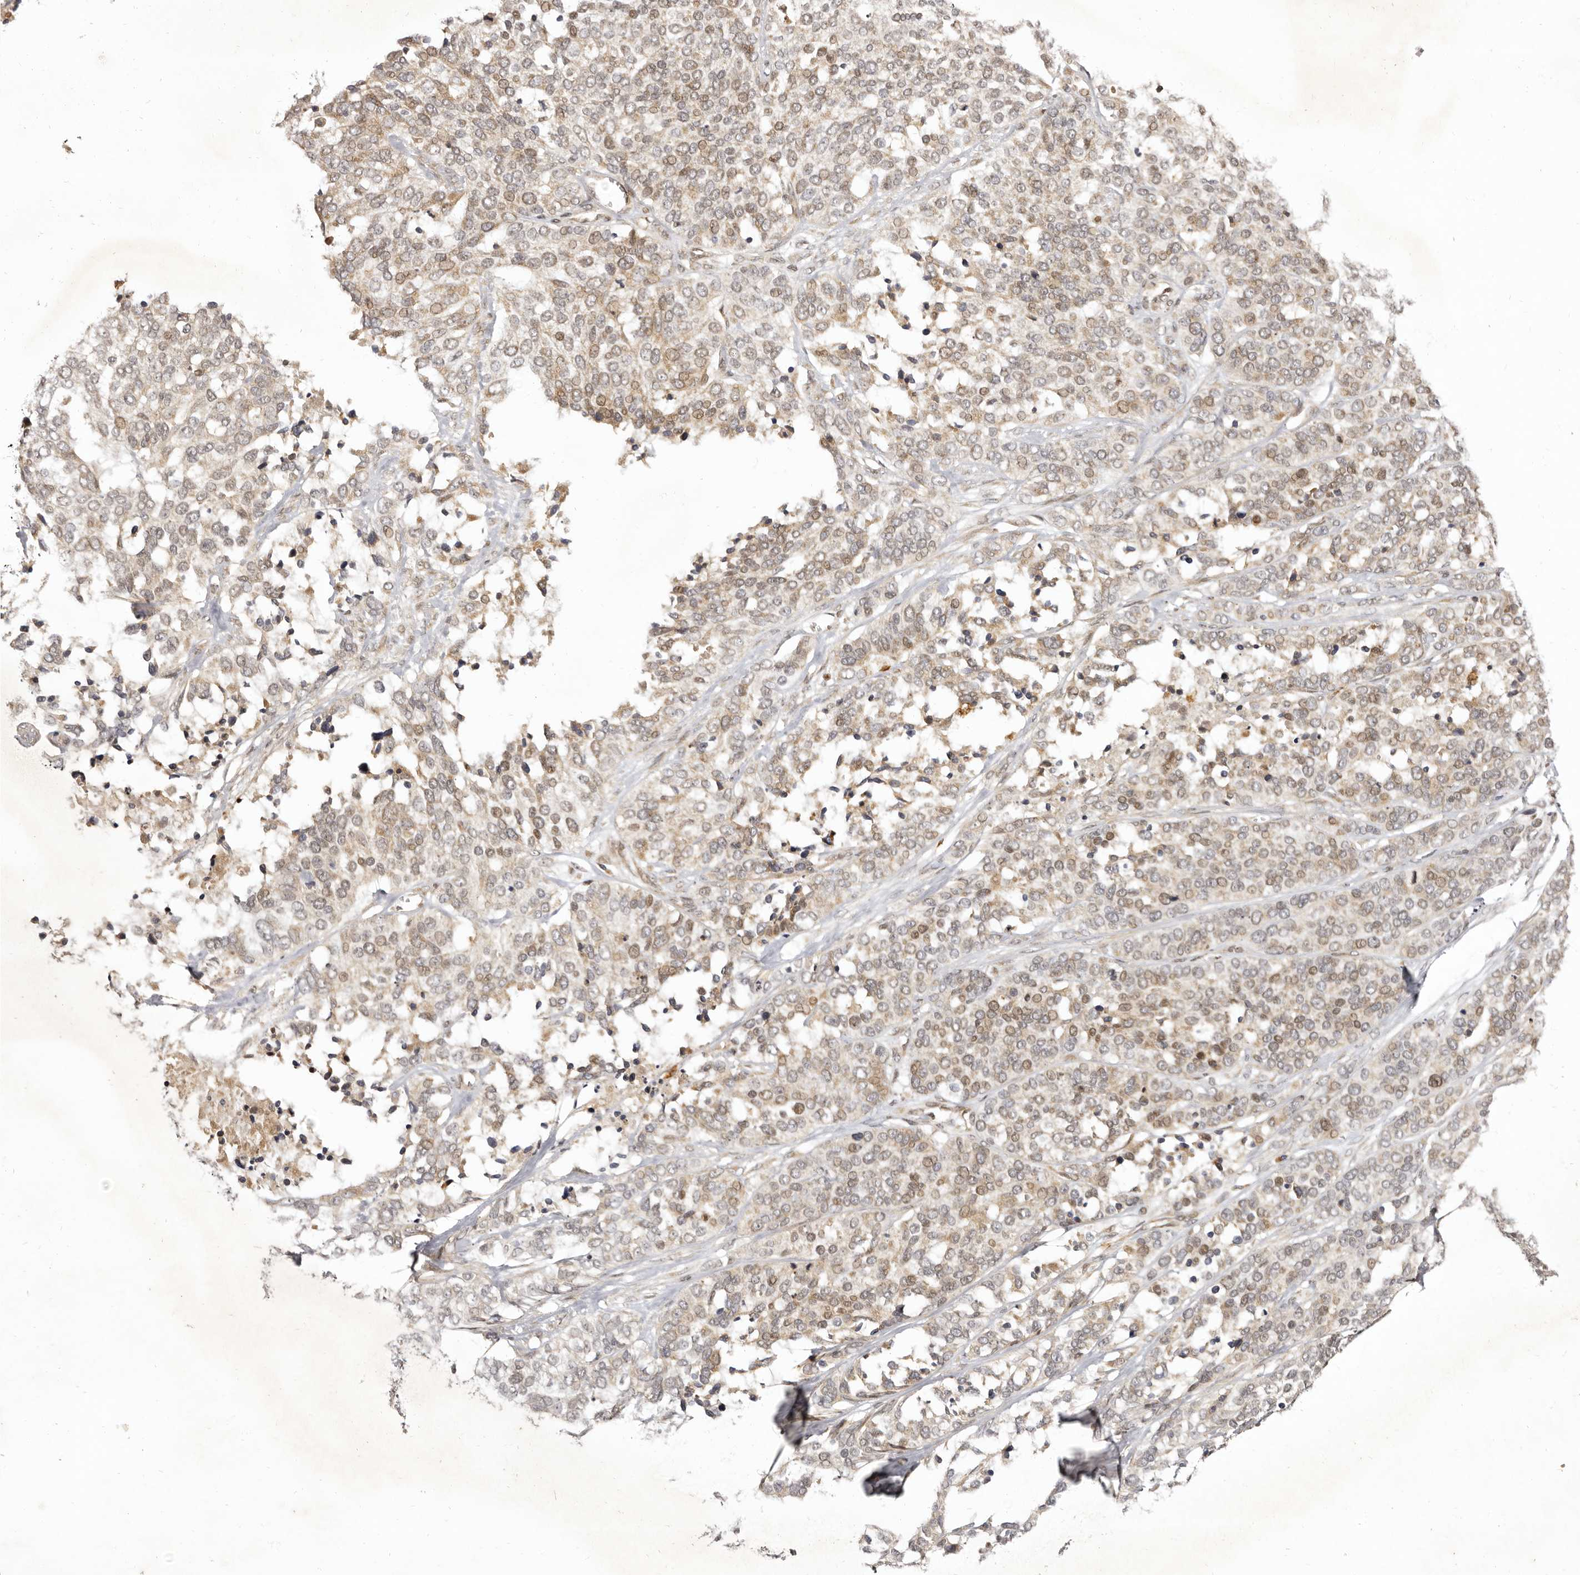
{"staining": {"intensity": "weak", "quantity": ">75%", "location": "cytoplasmic/membranous,nuclear"}, "tissue": "ovarian cancer", "cell_type": "Tumor cells", "image_type": "cancer", "snomed": [{"axis": "morphology", "description": "Cystadenocarcinoma, serous, NOS"}, {"axis": "topography", "description": "Ovary"}], "caption": "Ovarian serous cystadenocarcinoma stained with DAB (3,3'-diaminobenzidine) immunohistochemistry shows low levels of weak cytoplasmic/membranous and nuclear expression in approximately >75% of tumor cells. The staining was performed using DAB to visualize the protein expression in brown, while the nuclei were stained in blue with hematoxylin (Magnification: 20x).", "gene": "ZNF326", "patient": {"sex": "female", "age": 44}}